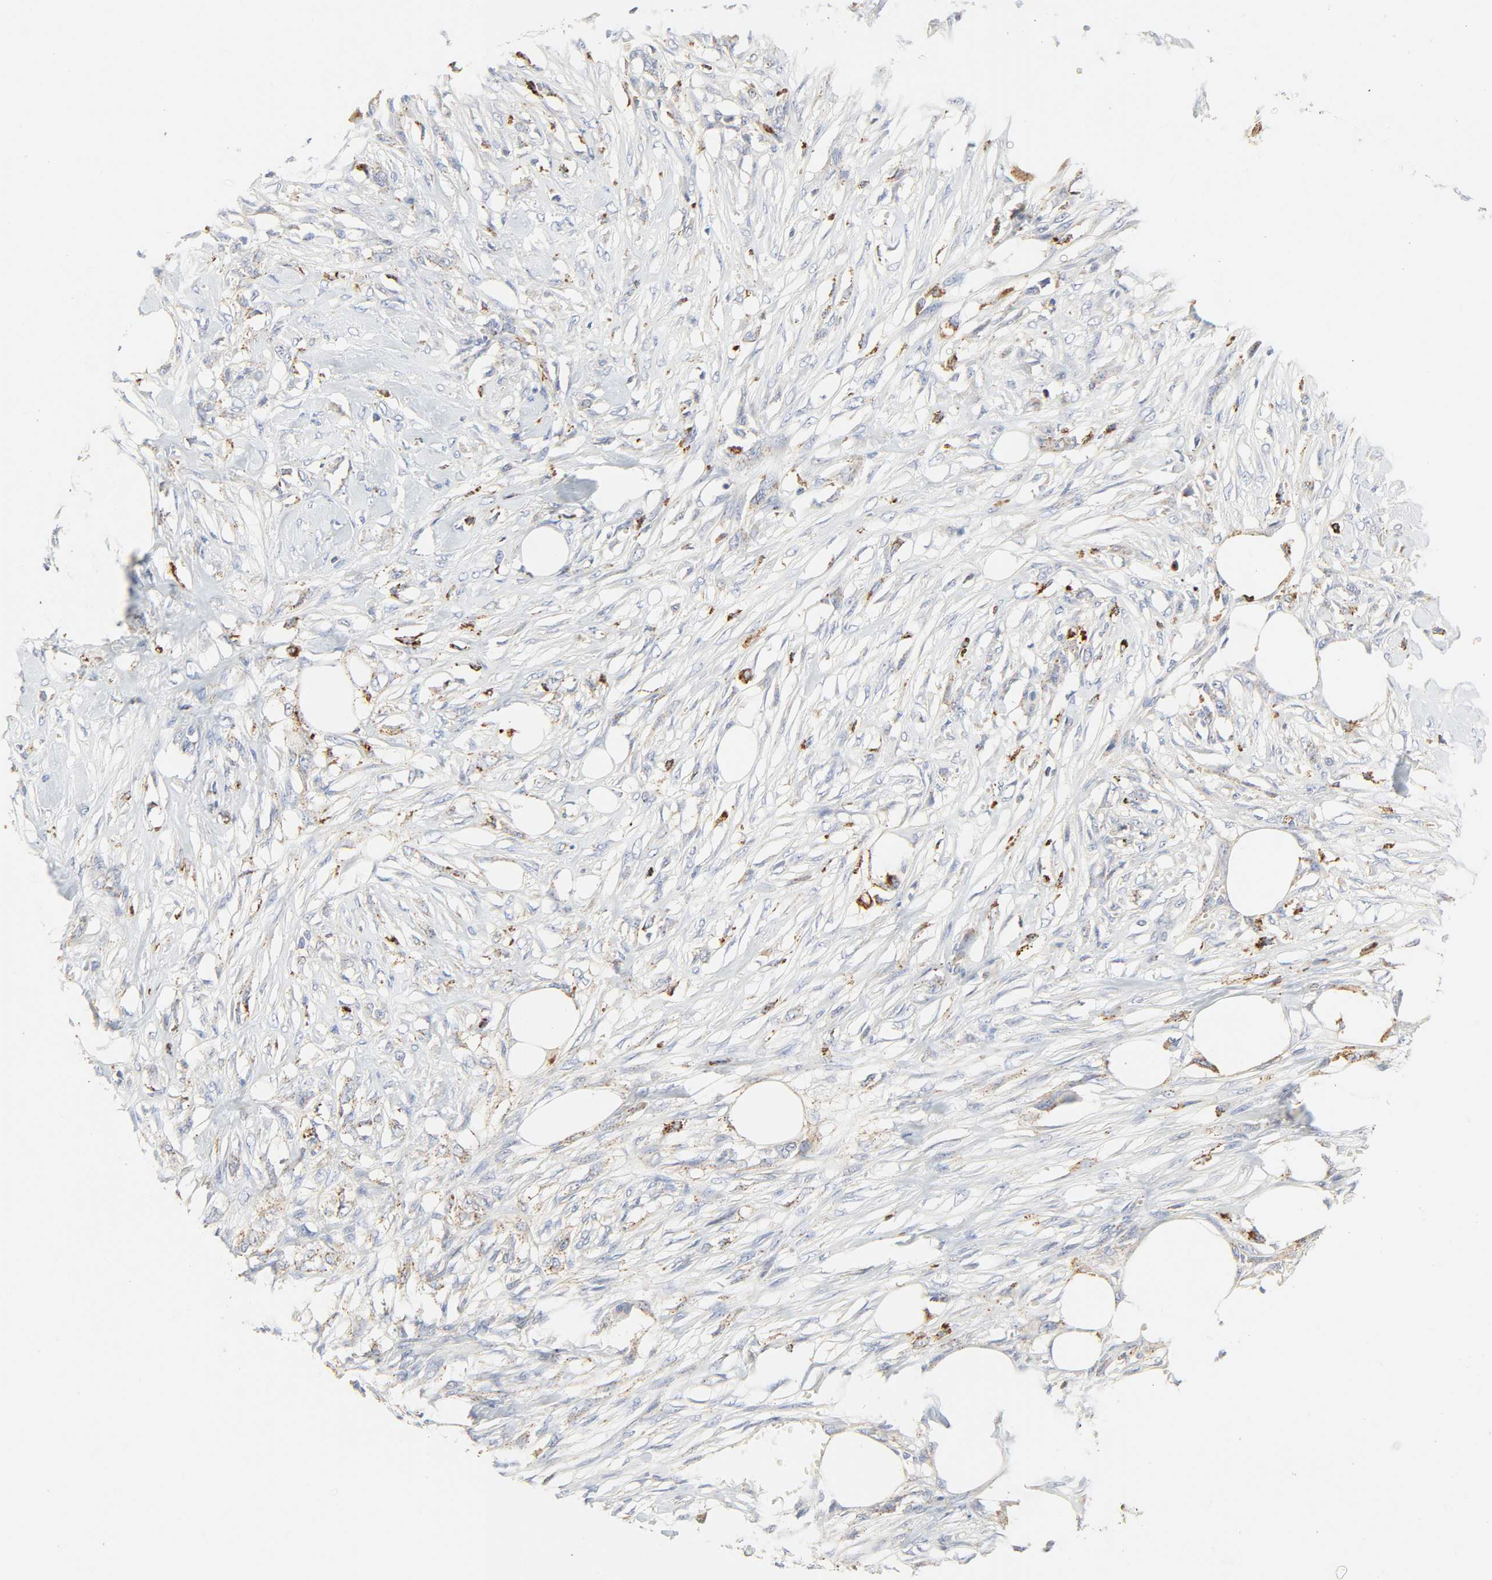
{"staining": {"intensity": "moderate", "quantity": "<25%", "location": "cytoplasmic/membranous"}, "tissue": "skin cancer", "cell_type": "Tumor cells", "image_type": "cancer", "snomed": [{"axis": "morphology", "description": "Normal tissue, NOS"}, {"axis": "morphology", "description": "Squamous cell carcinoma, NOS"}, {"axis": "topography", "description": "Skin"}], "caption": "Immunohistochemical staining of human squamous cell carcinoma (skin) reveals moderate cytoplasmic/membranous protein expression in approximately <25% of tumor cells. (DAB (3,3'-diaminobenzidine) = brown stain, brightfield microscopy at high magnification).", "gene": "CAMK2A", "patient": {"sex": "female", "age": 59}}